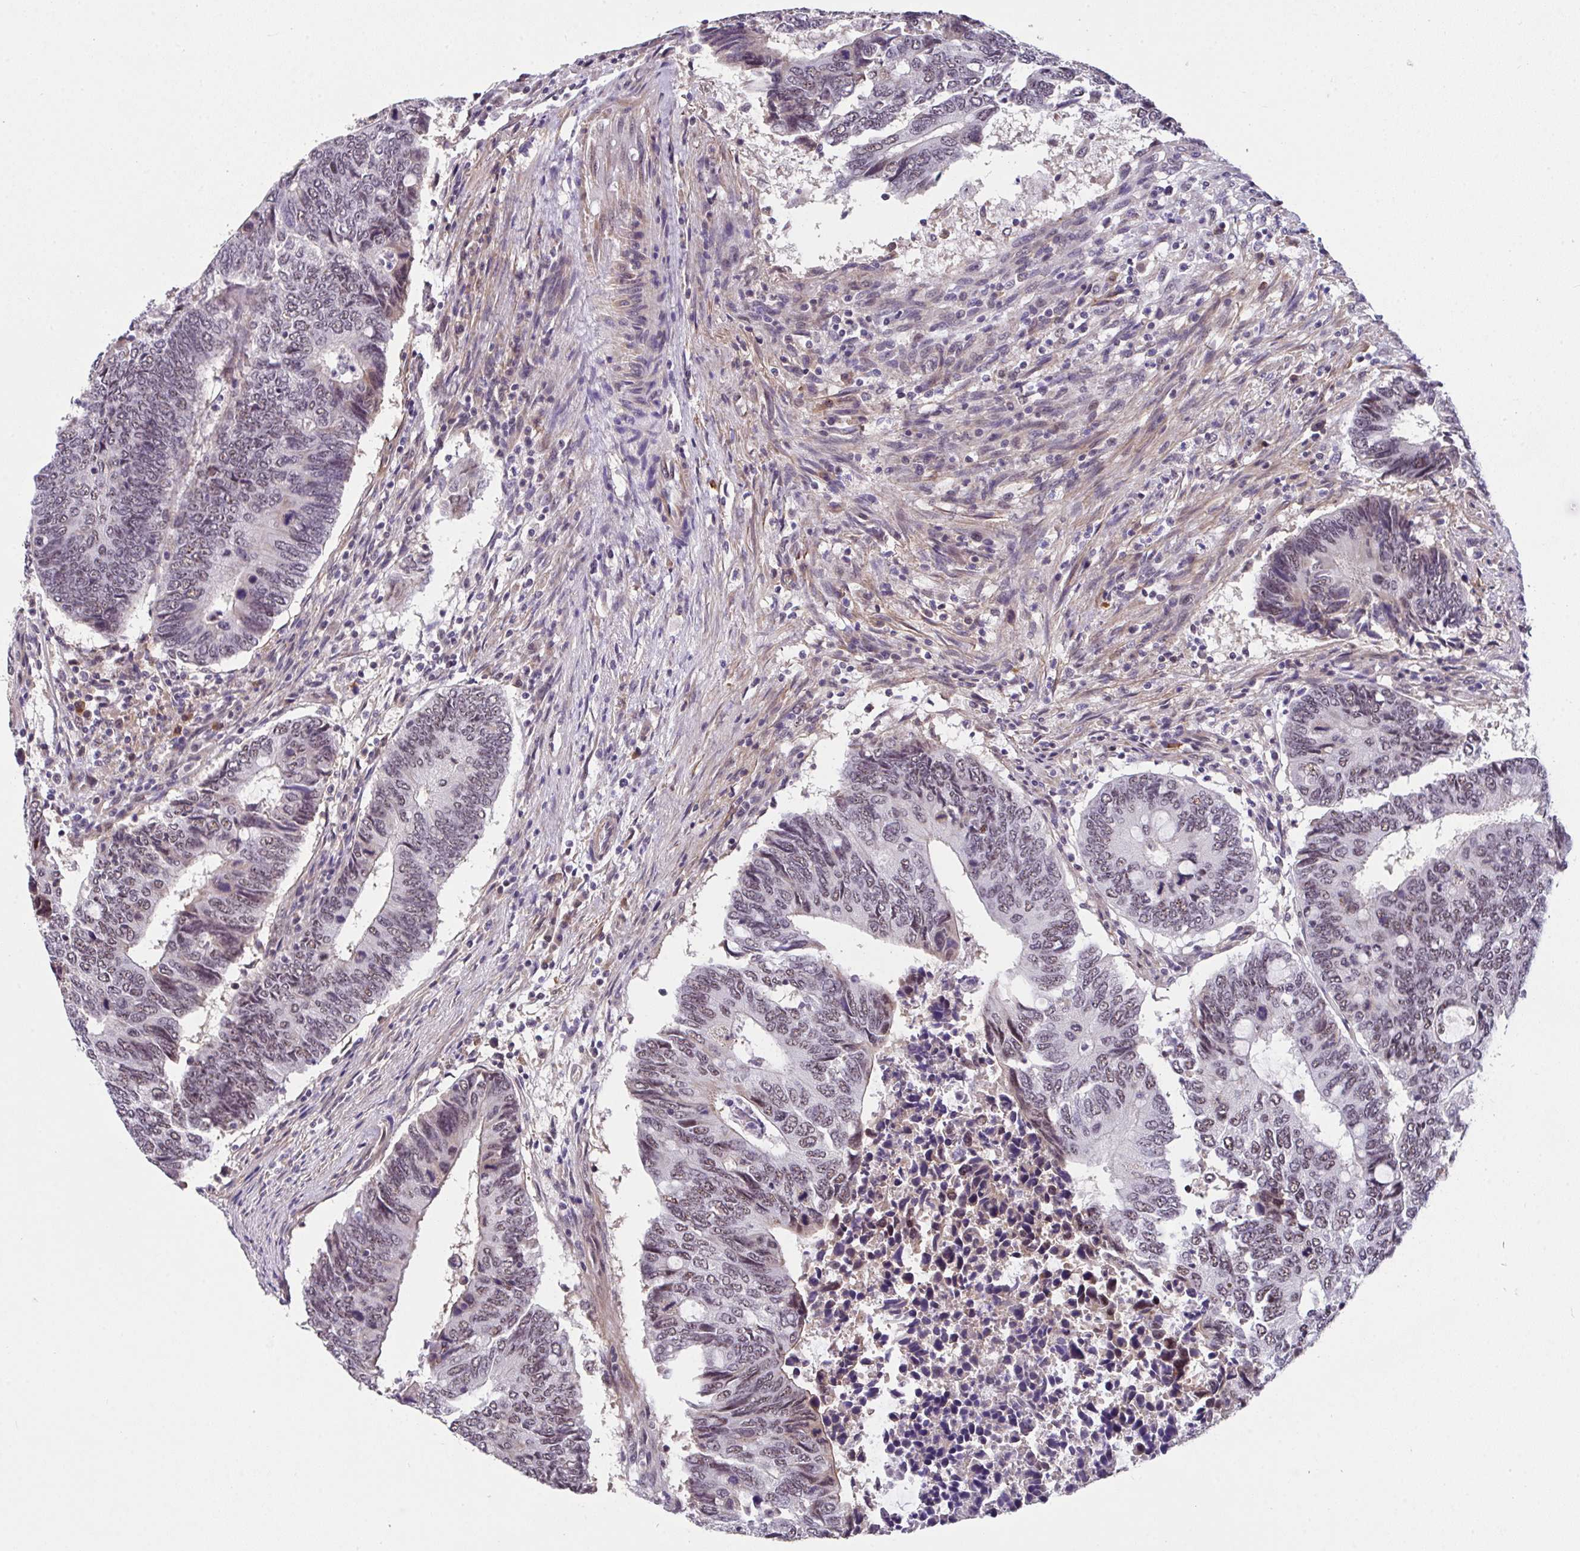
{"staining": {"intensity": "weak", "quantity": ">75%", "location": "nuclear"}, "tissue": "colorectal cancer", "cell_type": "Tumor cells", "image_type": "cancer", "snomed": [{"axis": "morphology", "description": "Adenocarcinoma, NOS"}, {"axis": "topography", "description": "Colon"}], "caption": "Colorectal adenocarcinoma tissue demonstrates weak nuclear positivity in about >75% of tumor cells", "gene": "RBBP6", "patient": {"sex": "male", "age": 87}}